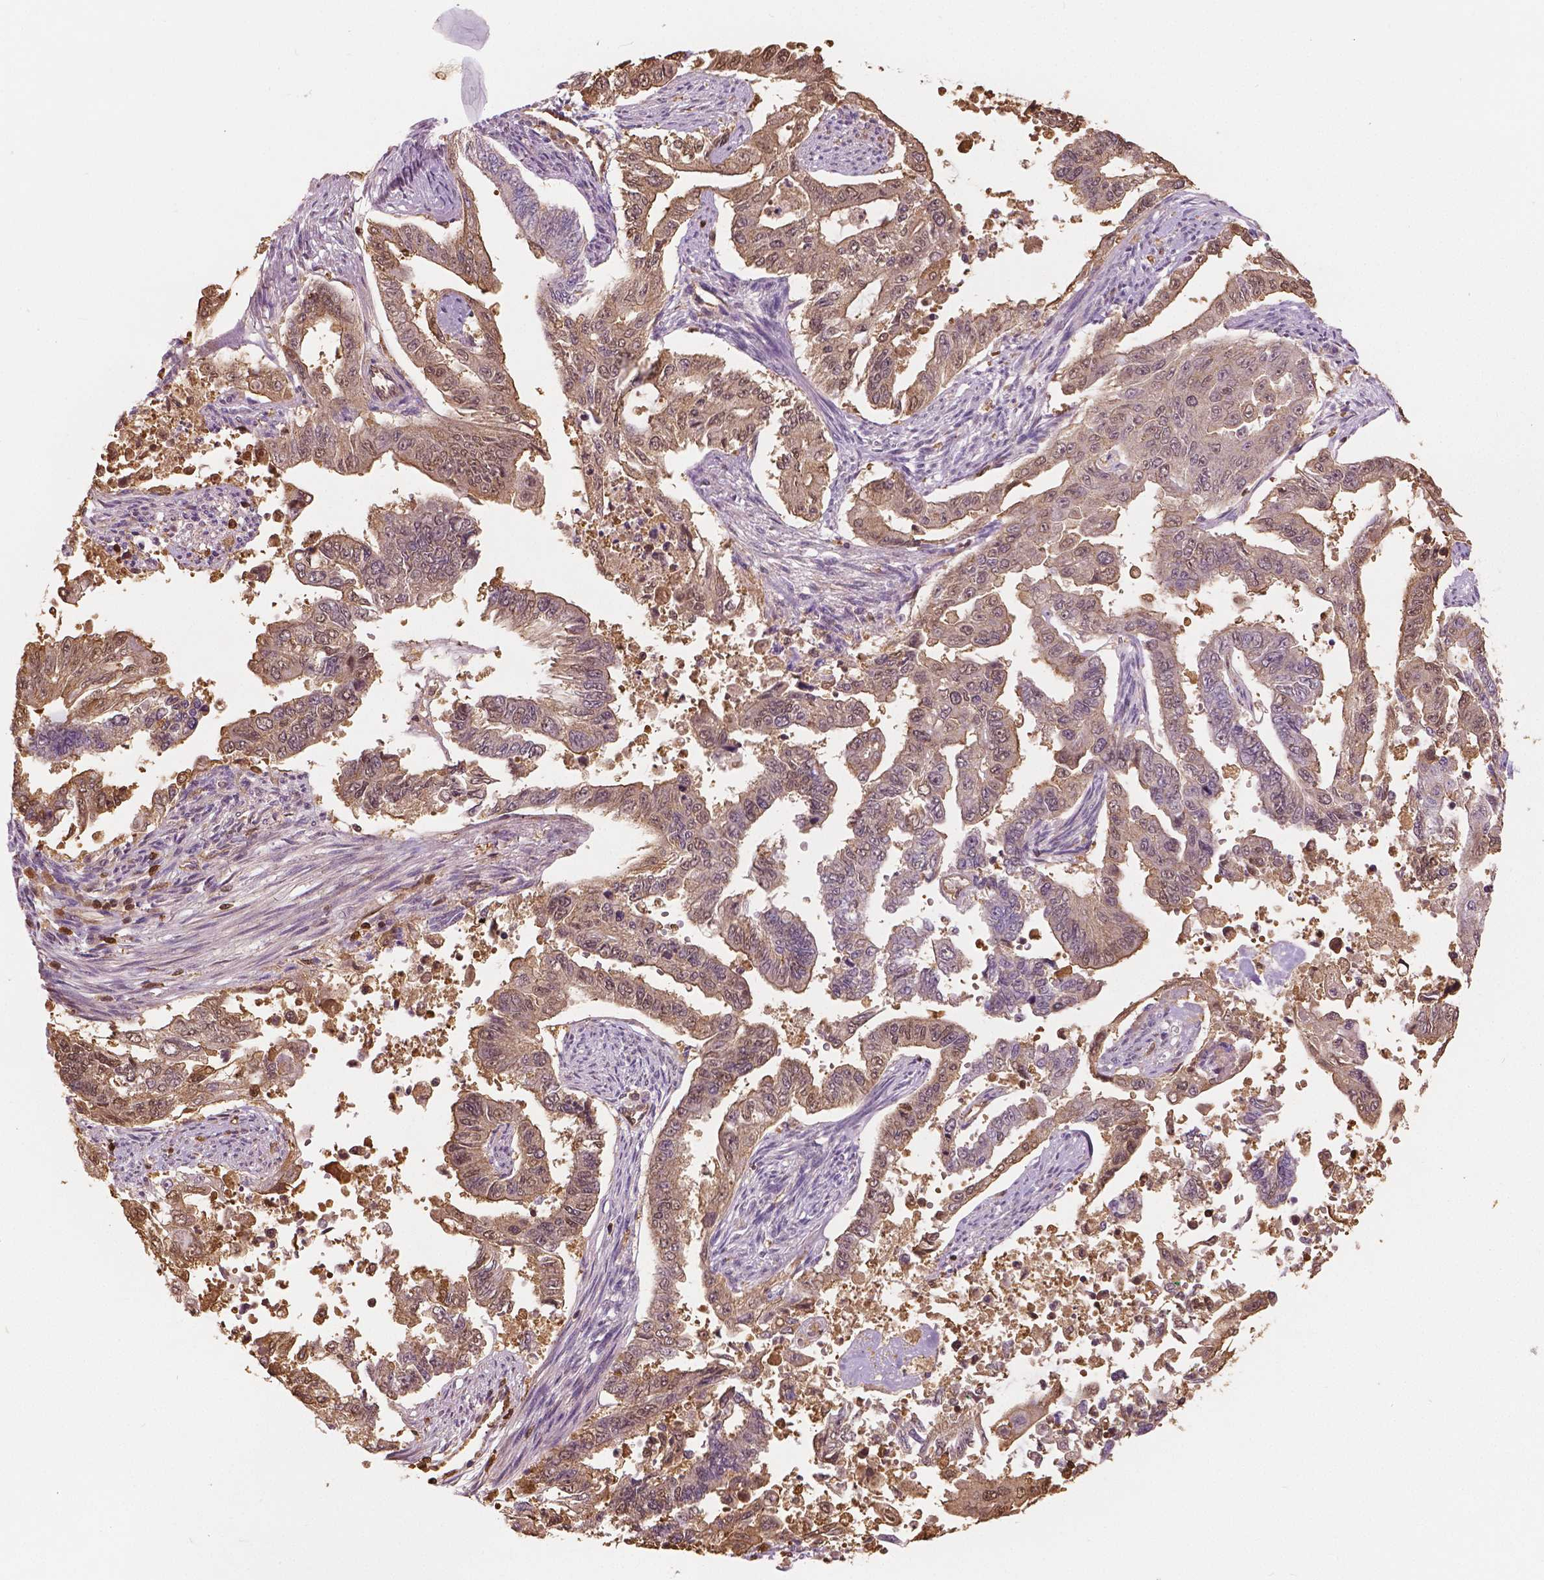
{"staining": {"intensity": "weak", "quantity": "25%-75%", "location": "cytoplasmic/membranous,nuclear"}, "tissue": "endometrial cancer", "cell_type": "Tumor cells", "image_type": "cancer", "snomed": [{"axis": "morphology", "description": "Adenocarcinoma, NOS"}, {"axis": "topography", "description": "Uterus"}], "caption": "IHC histopathology image of endometrial cancer stained for a protein (brown), which reveals low levels of weak cytoplasmic/membranous and nuclear positivity in approximately 25%-75% of tumor cells.", "gene": "S100A4", "patient": {"sex": "female", "age": 59}}